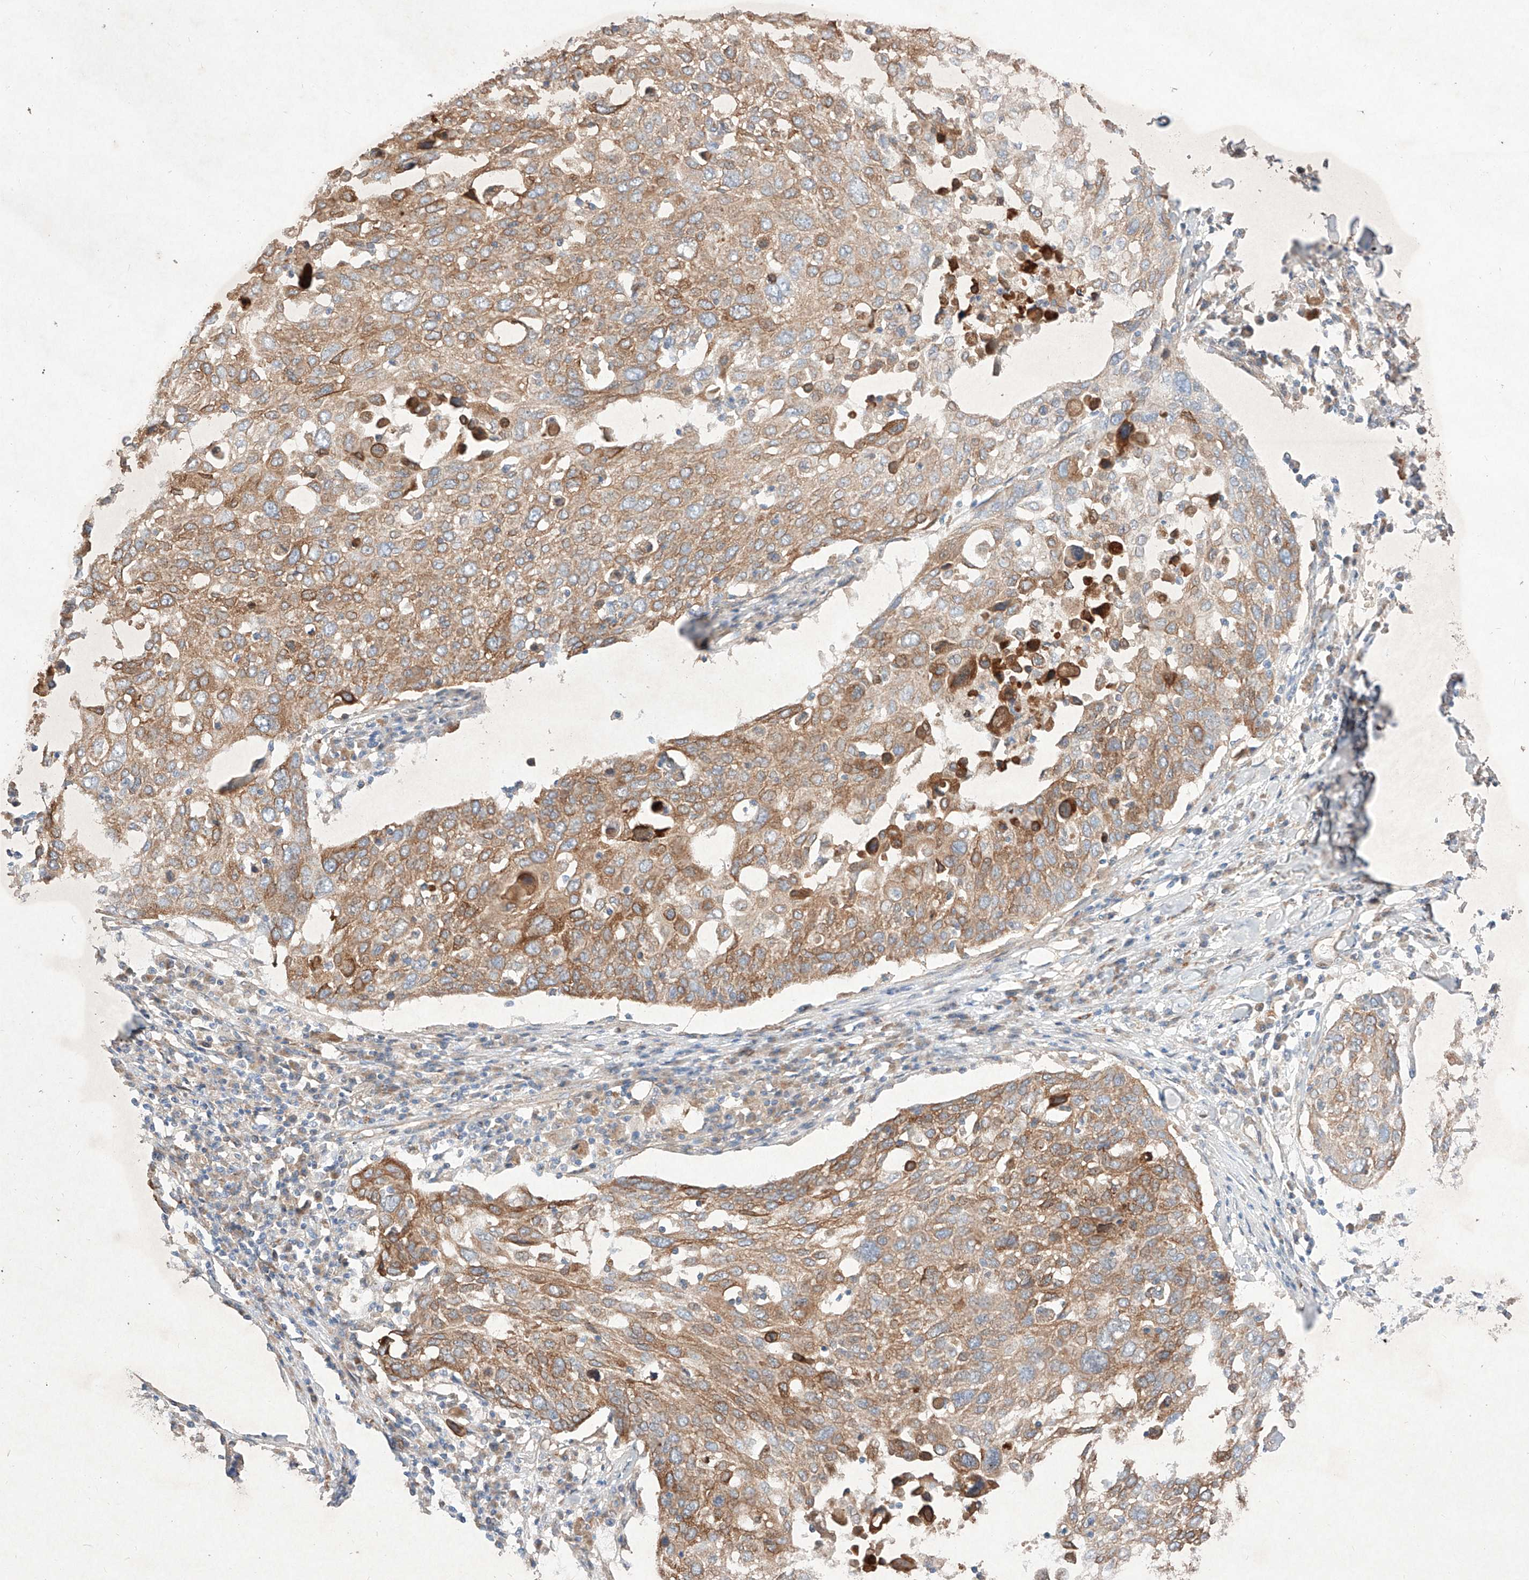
{"staining": {"intensity": "moderate", "quantity": ">75%", "location": "cytoplasmic/membranous"}, "tissue": "lung cancer", "cell_type": "Tumor cells", "image_type": "cancer", "snomed": [{"axis": "morphology", "description": "Squamous cell carcinoma, NOS"}, {"axis": "topography", "description": "Lung"}], "caption": "Moderate cytoplasmic/membranous positivity is seen in approximately >75% of tumor cells in lung cancer.", "gene": "C6orf62", "patient": {"sex": "male", "age": 65}}